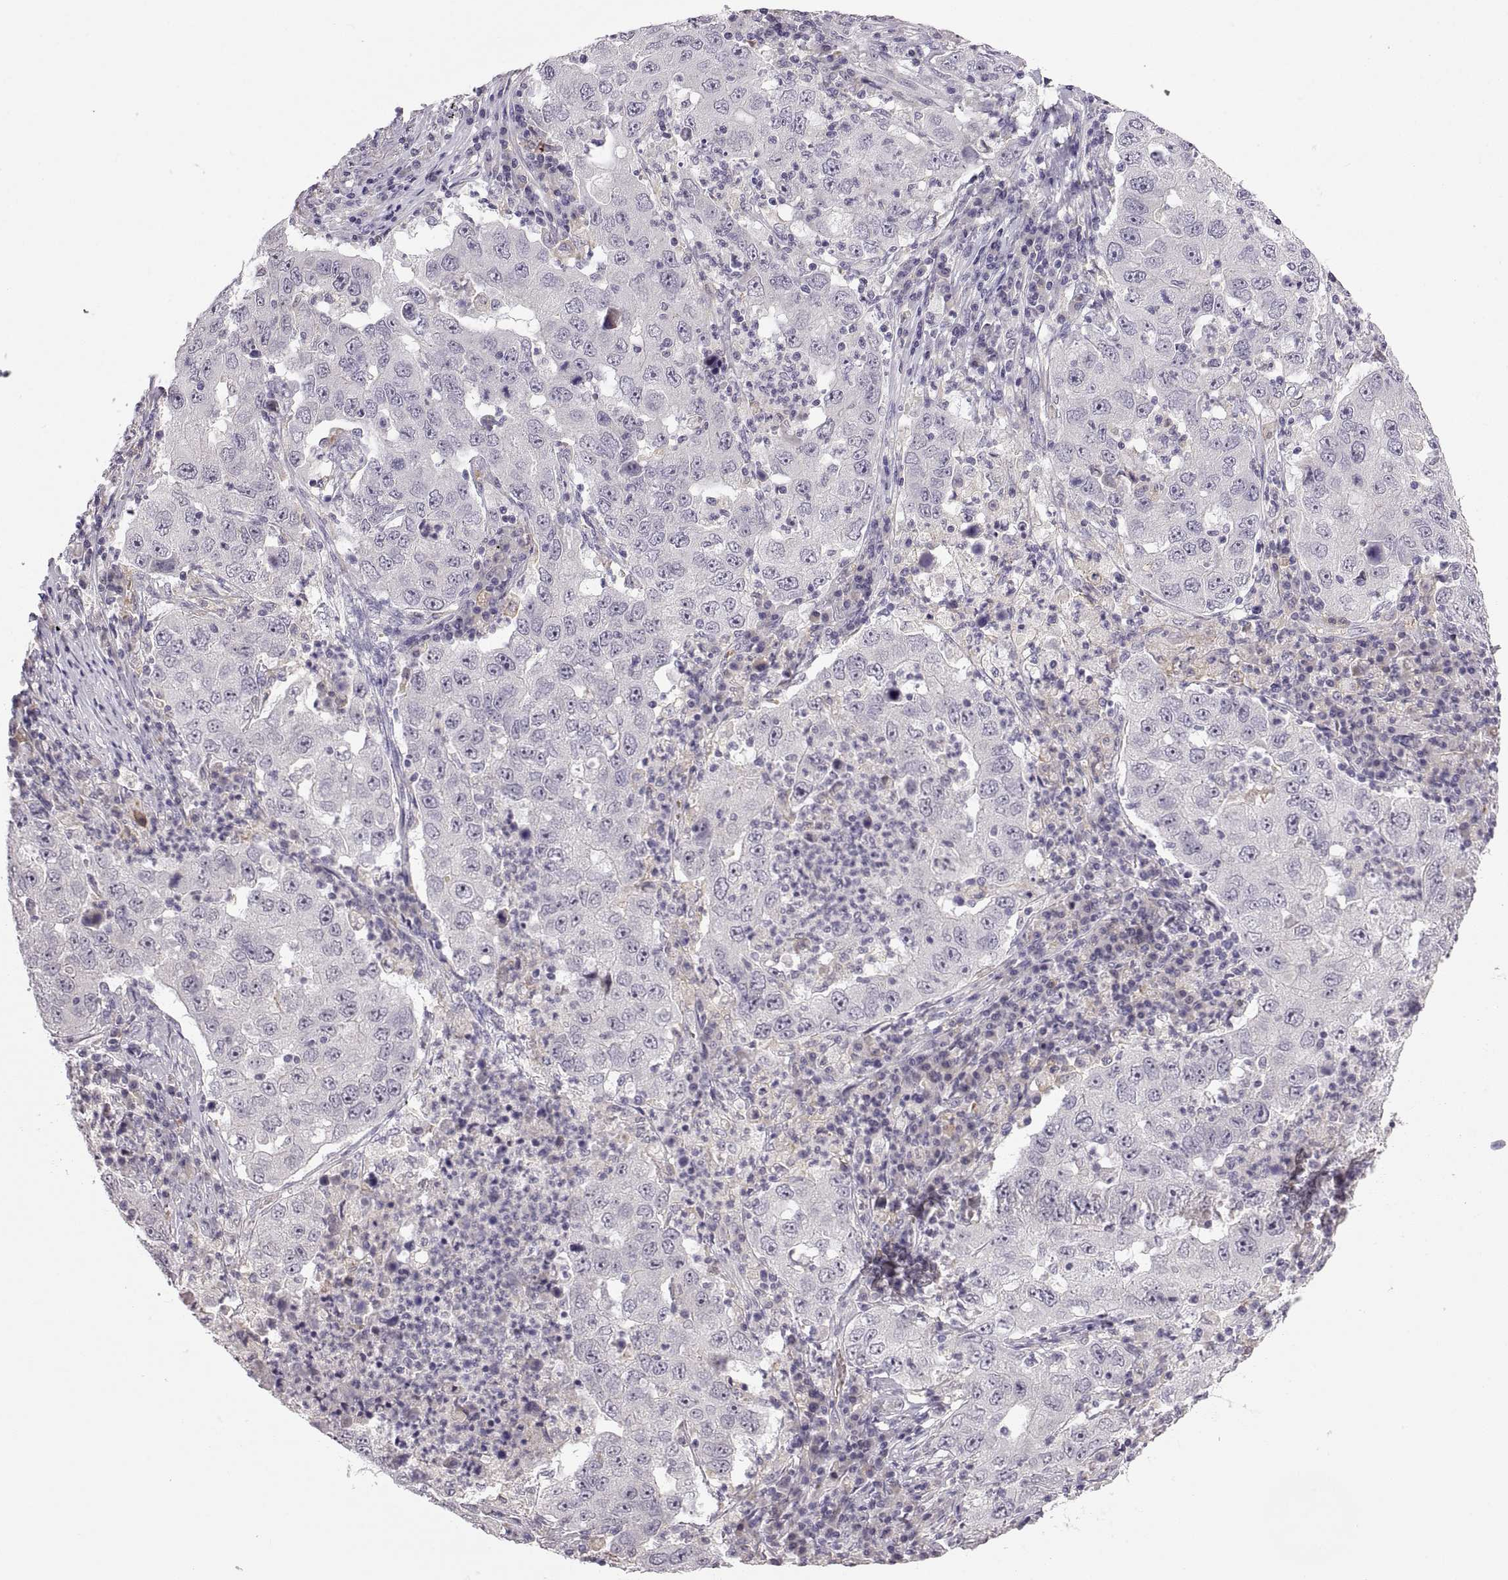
{"staining": {"intensity": "negative", "quantity": "none", "location": "none"}, "tissue": "lung cancer", "cell_type": "Tumor cells", "image_type": "cancer", "snomed": [{"axis": "morphology", "description": "Adenocarcinoma, NOS"}, {"axis": "topography", "description": "Lung"}], "caption": "An image of lung cancer stained for a protein reveals no brown staining in tumor cells.", "gene": "MEIOC", "patient": {"sex": "male", "age": 73}}